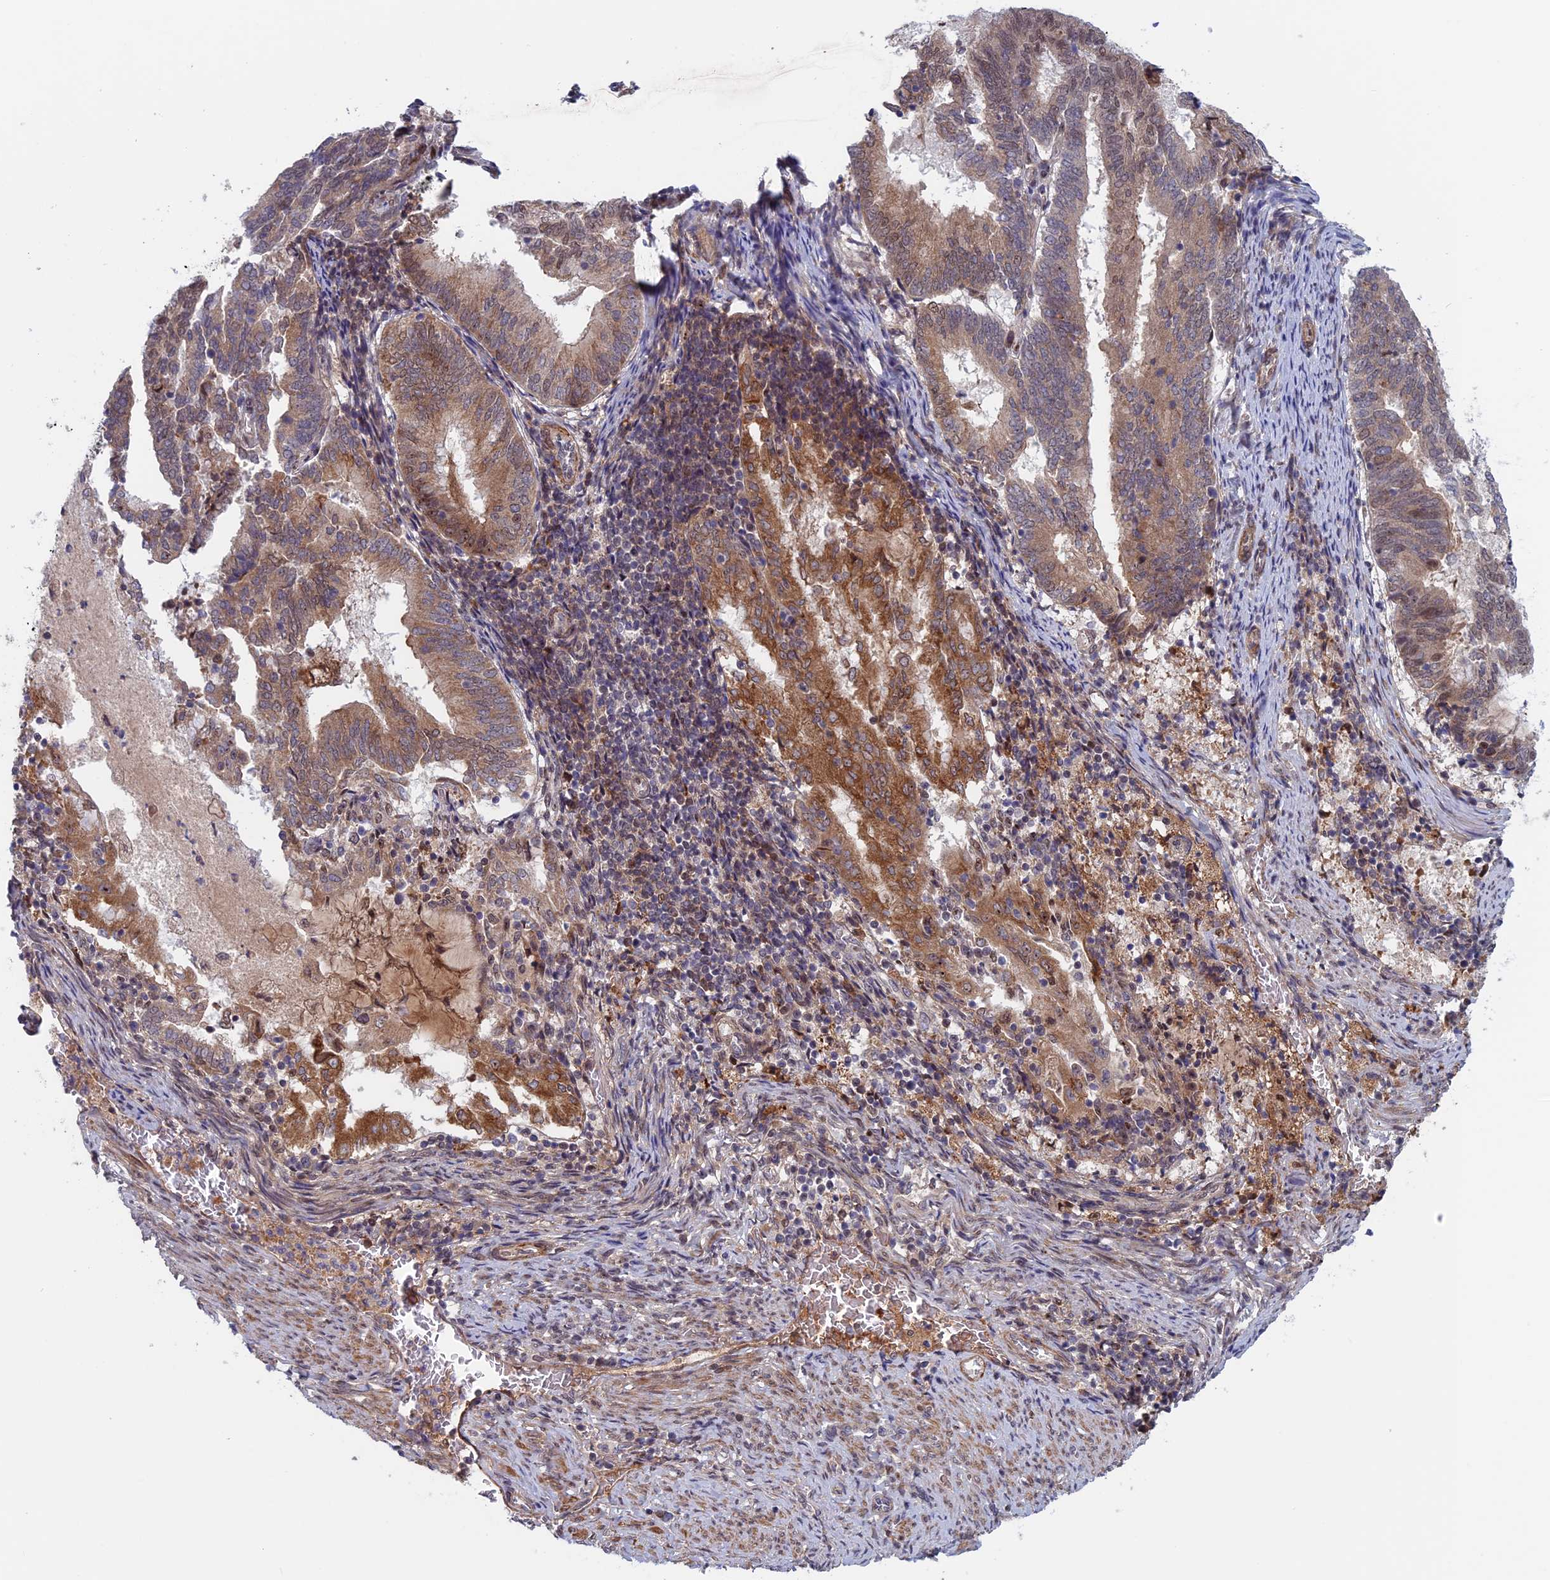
{"staining": {"intensity": "moderate", "quantity": "25%-75%", "location": "cytoplasmic/membranous"}, "tissue": "endometrial cancer", "cell_type": "Tumor cells", "image_type": "cancer", "snomed": [{"axis": "morphology", "description": "Adenocarcinoma, NOS"}, {"axis": "topography", "description": "Endometrium"}], "caption": "An image of human endometrial cancer stained for a protein displays moderate cytoplasmic/membranous brown staining in tumor cells.", "gene": "FADS1", "patient": {"sex": "female", "age": 80}}